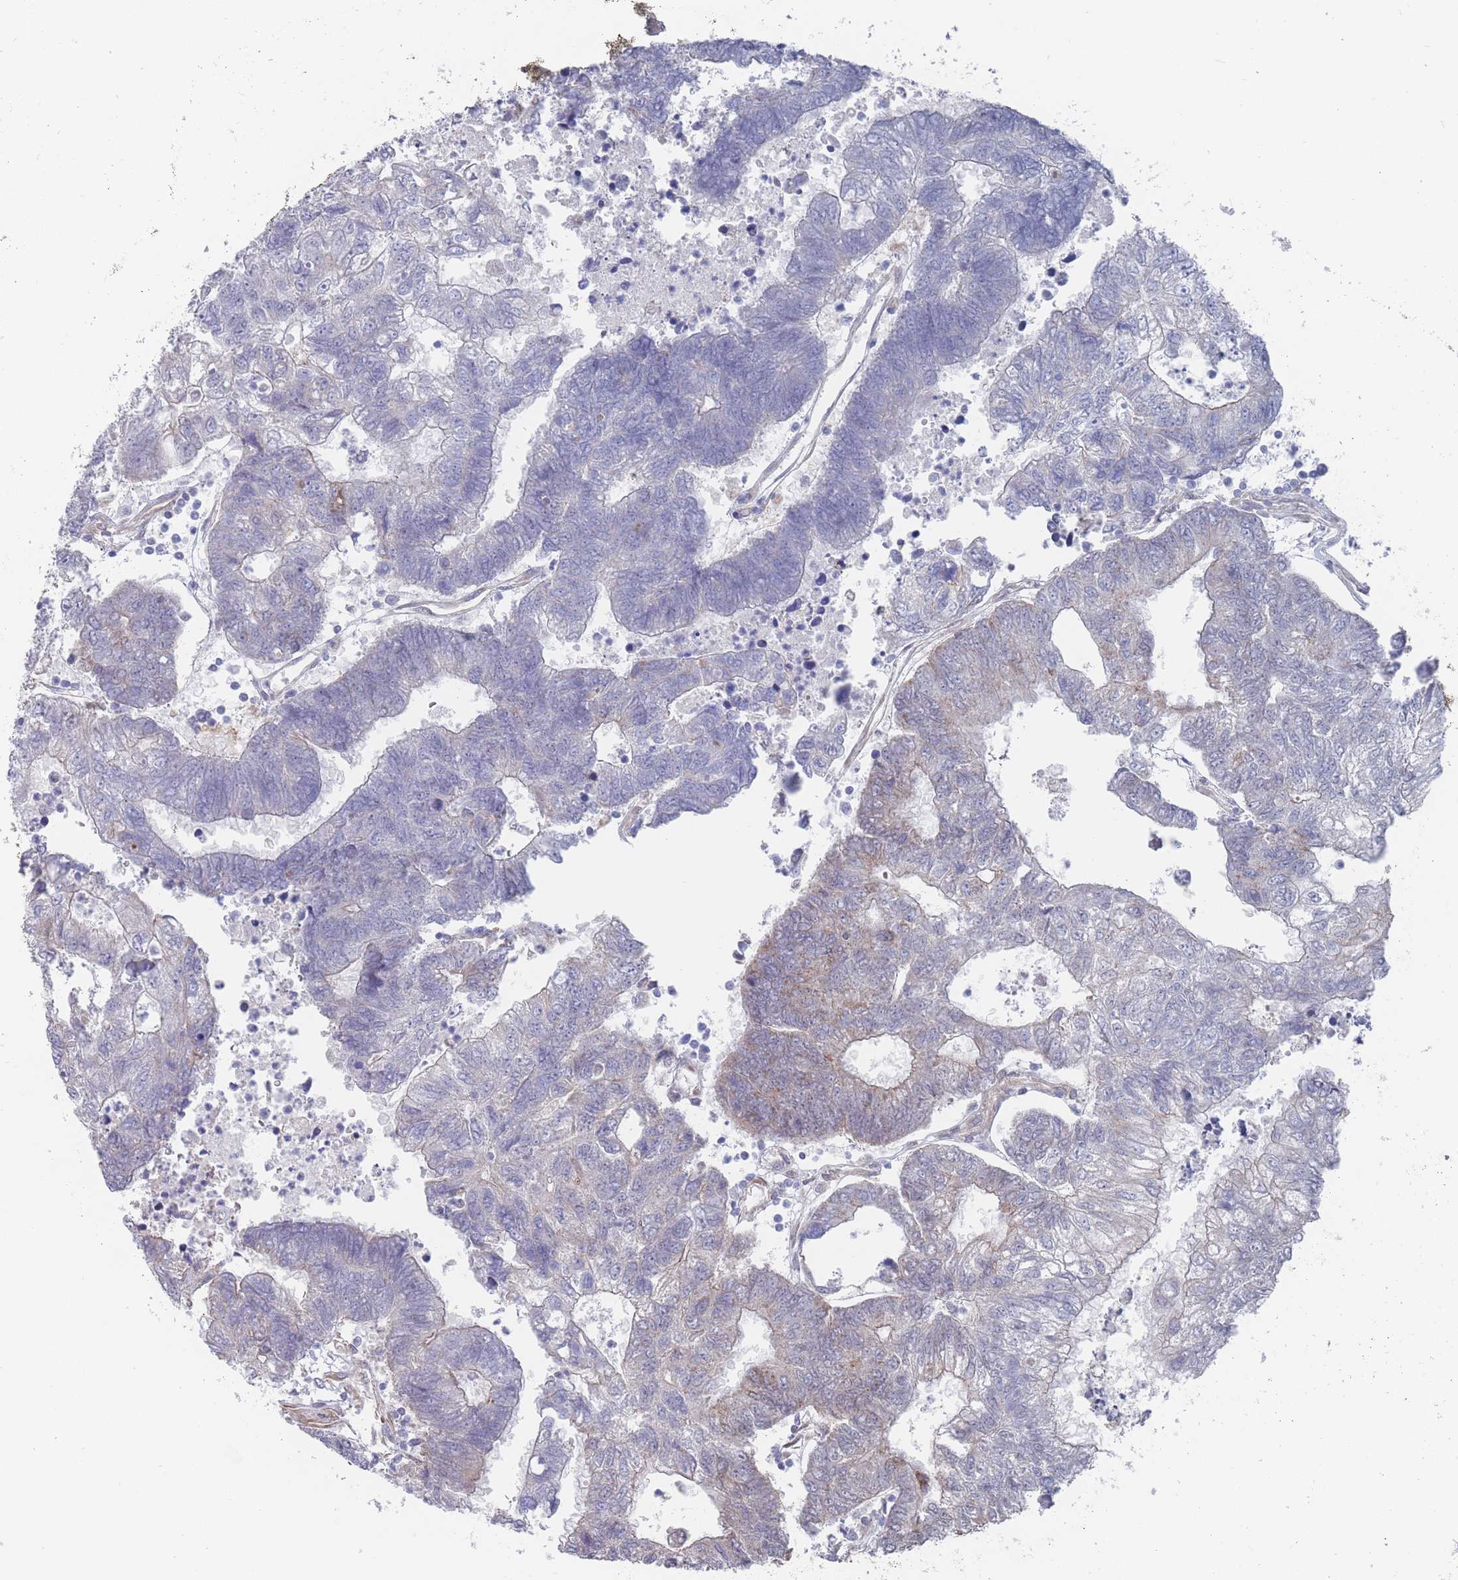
{"staining": {"intensity": "weak", "quantity": "<25%", "location": "cytoplasmic/membranous"}, "tissue": "colorectal cancer", "cell_type": "Tumor cells", "image_type": "cancer", "snomed": [{"axis": "morphology", "description": "Adenocarcinoma, NOS"}, {"axis": "topography", "description": "Colon"}], "caption": "Immunohistochemistry (IHC) micrograph of human colorectal cancer (adenocarcinoma) stained for a protein (brown), which exhibits no positivity in tumor cells.", "gene": "SLC1A6", "patient": {"sex": "female", "age": 48}}